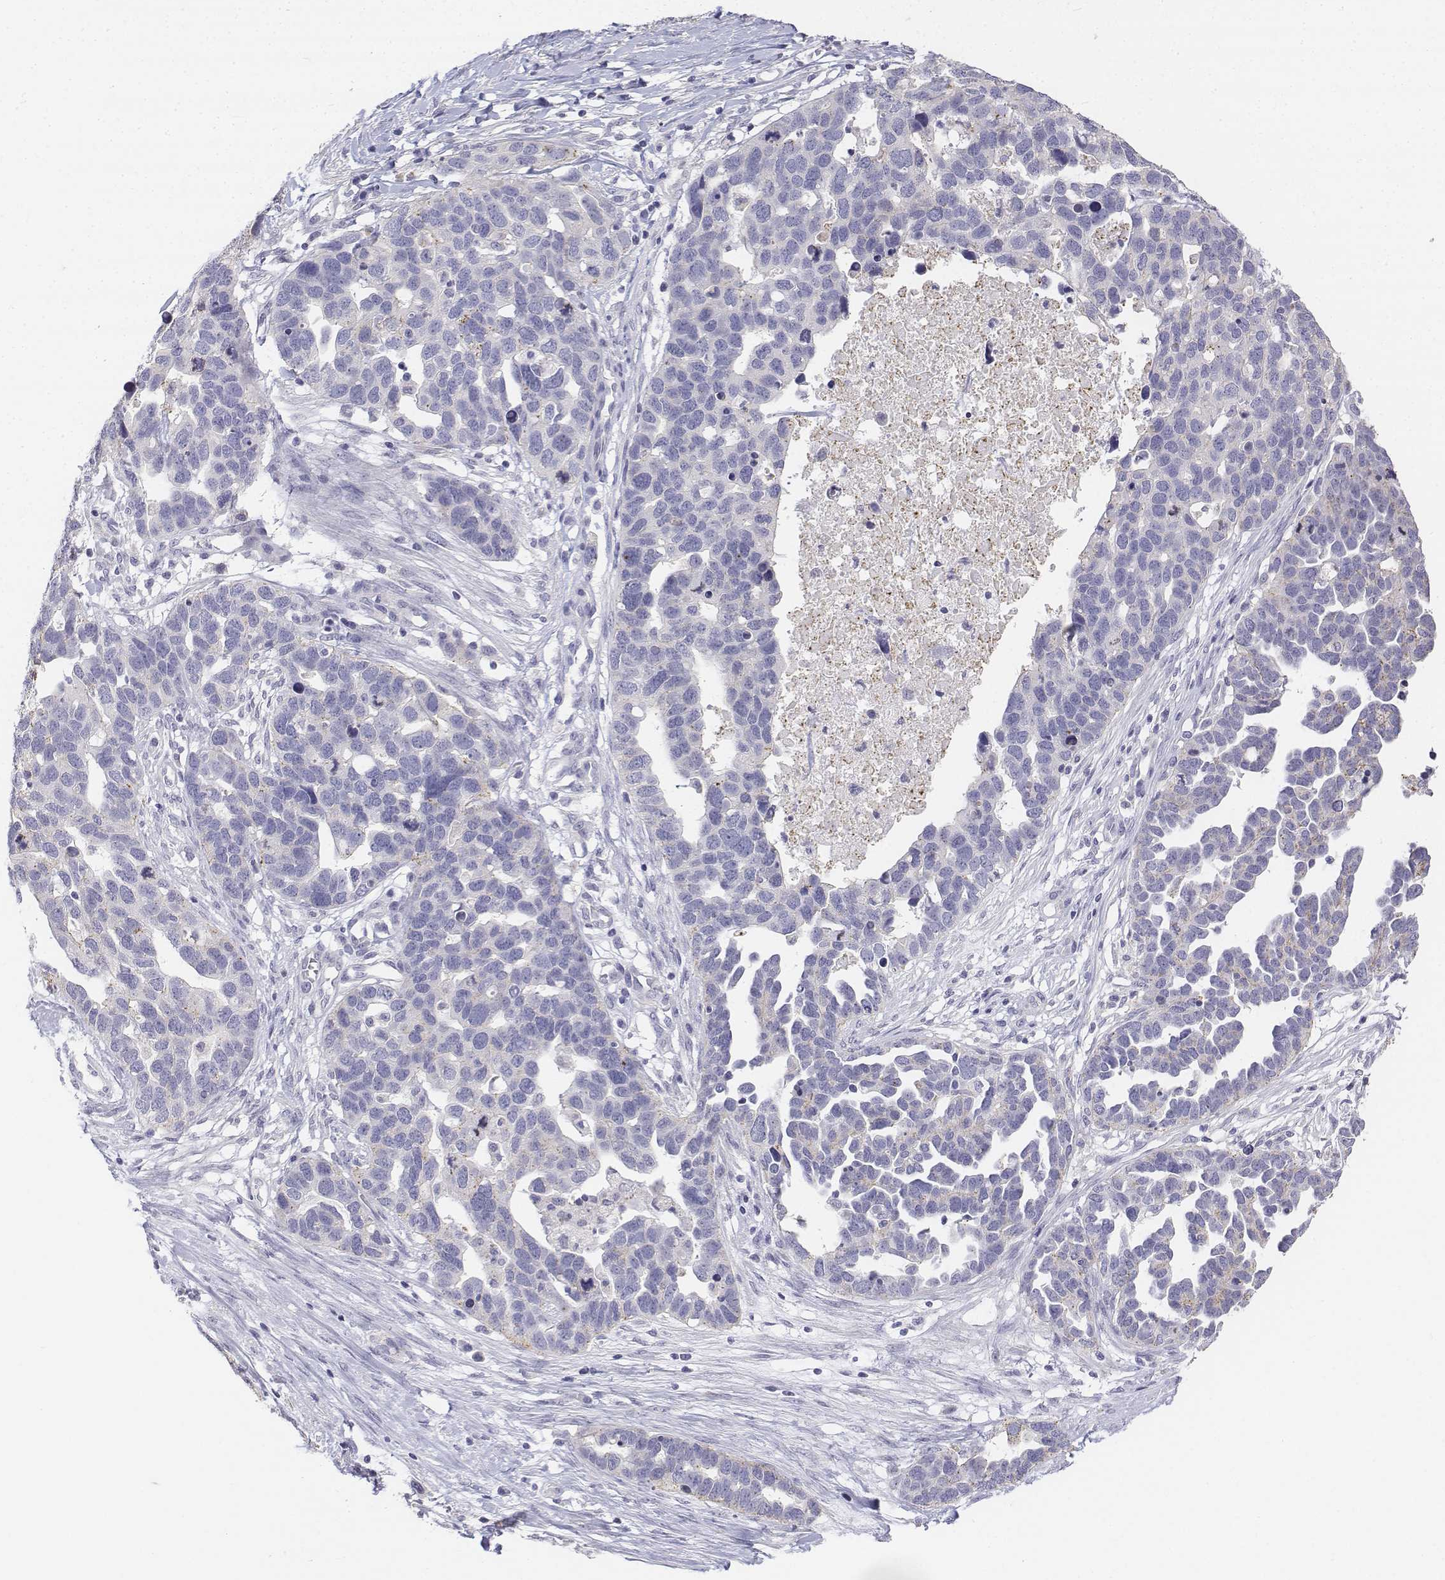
{"staining": {"intensity": "negative", "quantity": "none", "location": "none"}, "tissue": "ovarian cancer", "cell_type": "Tumor cells", "image_type": "cancer", "snomed": [{"axis": "morphology", "description": "Cystadenocarcinoma, serous, NOS"}, {"axis": "topography", "description": "Ovary"}], "caption": "IHC micrograph of human serous cystadenocarcinoma (ovarian) stained for a protein (brown), which demonstrates no expression in tumor cells. (DAB (3,3'-diaminobenzidine) immunohistochemistry, high magnification).", "gene": "LGSN", "patient": {"sex": "female", "age": 54}}